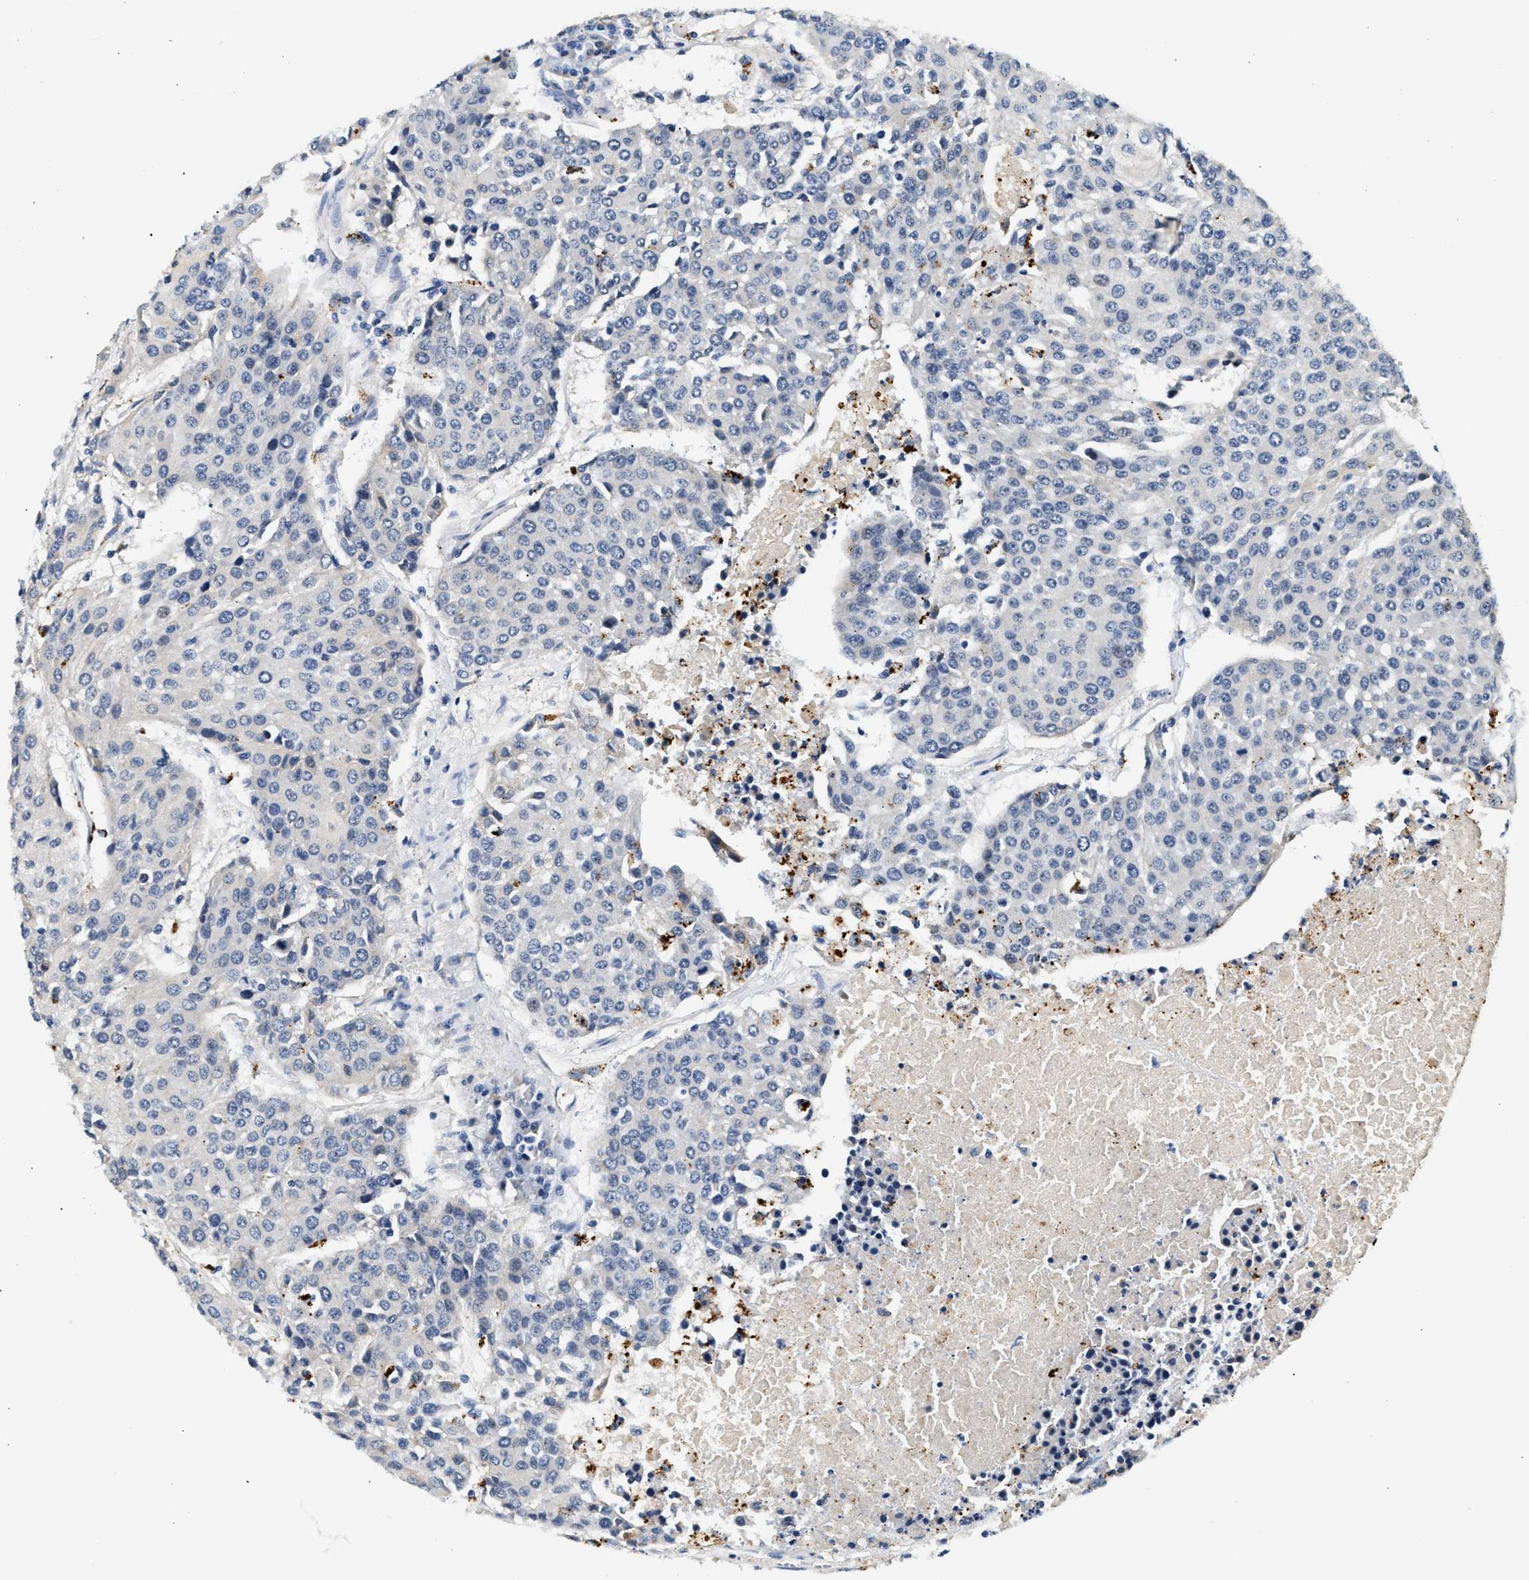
{"staining": {"intensity": "negative", "quantity": "none", "location": "none"}, "tissue": "urothelial cancer", "cell_type": "Tumor cells", "image_type": "cancer", "snomed": [{"axis": "morphology", "description": "Urothelial carcinoma, High grade"}, {"axis": "topography", "description": "Urinary bladder"}], "caption": "Photomicrograph shows no protein expression in tumor cells of urothelial cancer tissue.", "gene": "MED22", "patient": {"sex": "female", "age": 85}}